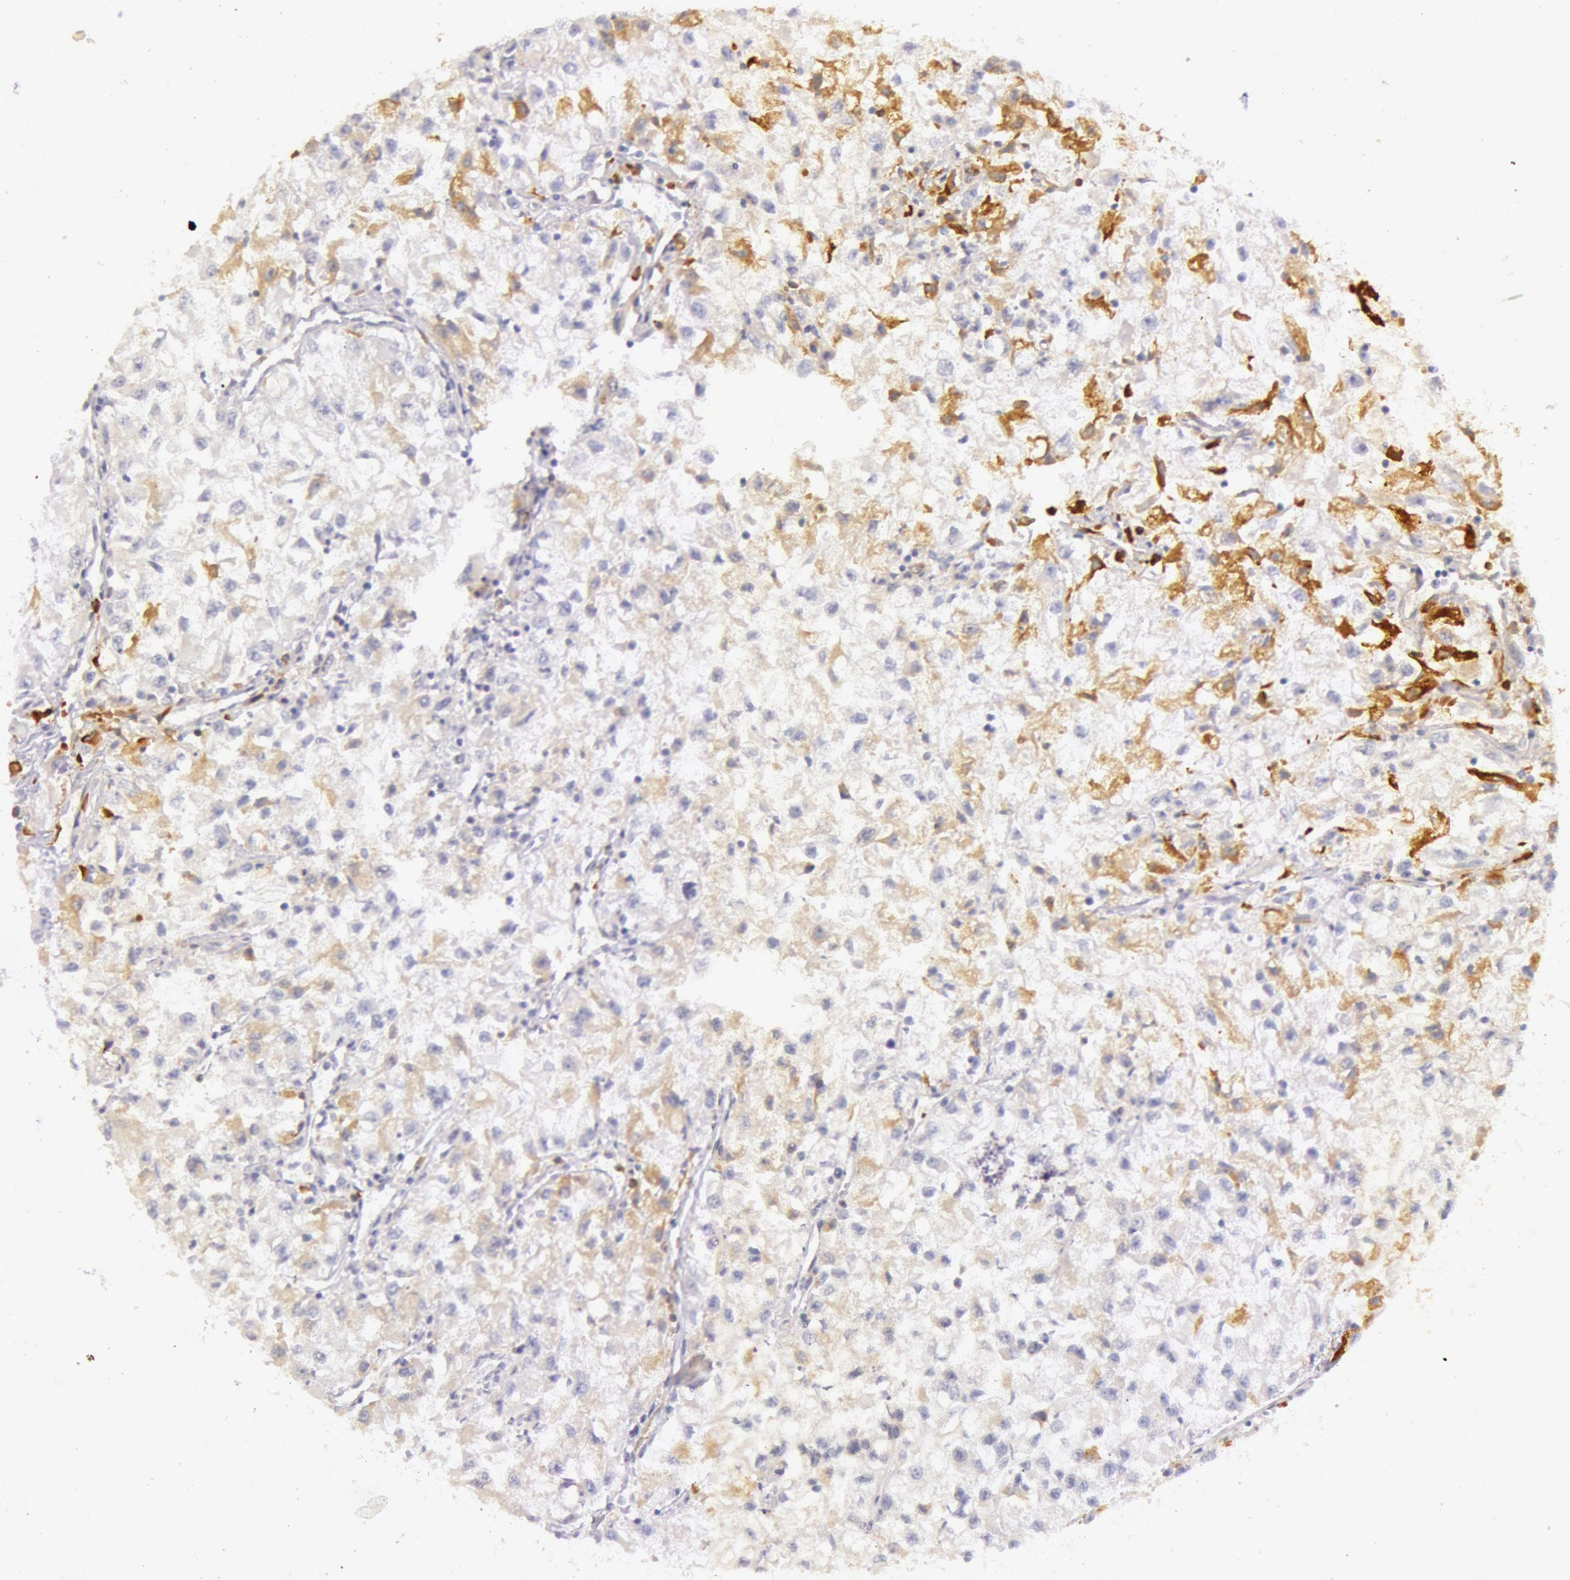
{"staining": {"intensity": "negative", "quantity": "none", "location": "none"}, "tissue": "renal cancer", "cell_type": "Tumor cells", "image_type": "cancer", "snomed": [{"axis": "morphology", "description": "Adenocarcinoma, NOS"}, {"axis": "topography", "description": "Kidney"}], "caption": "Immunohistochemistry micrograph of human renal adenocarcinoma stained for a protein (brown), which displays no expression in tumor cells.", "gene": "C4BPA", "patient": {"sex": "male", "age": 59}}